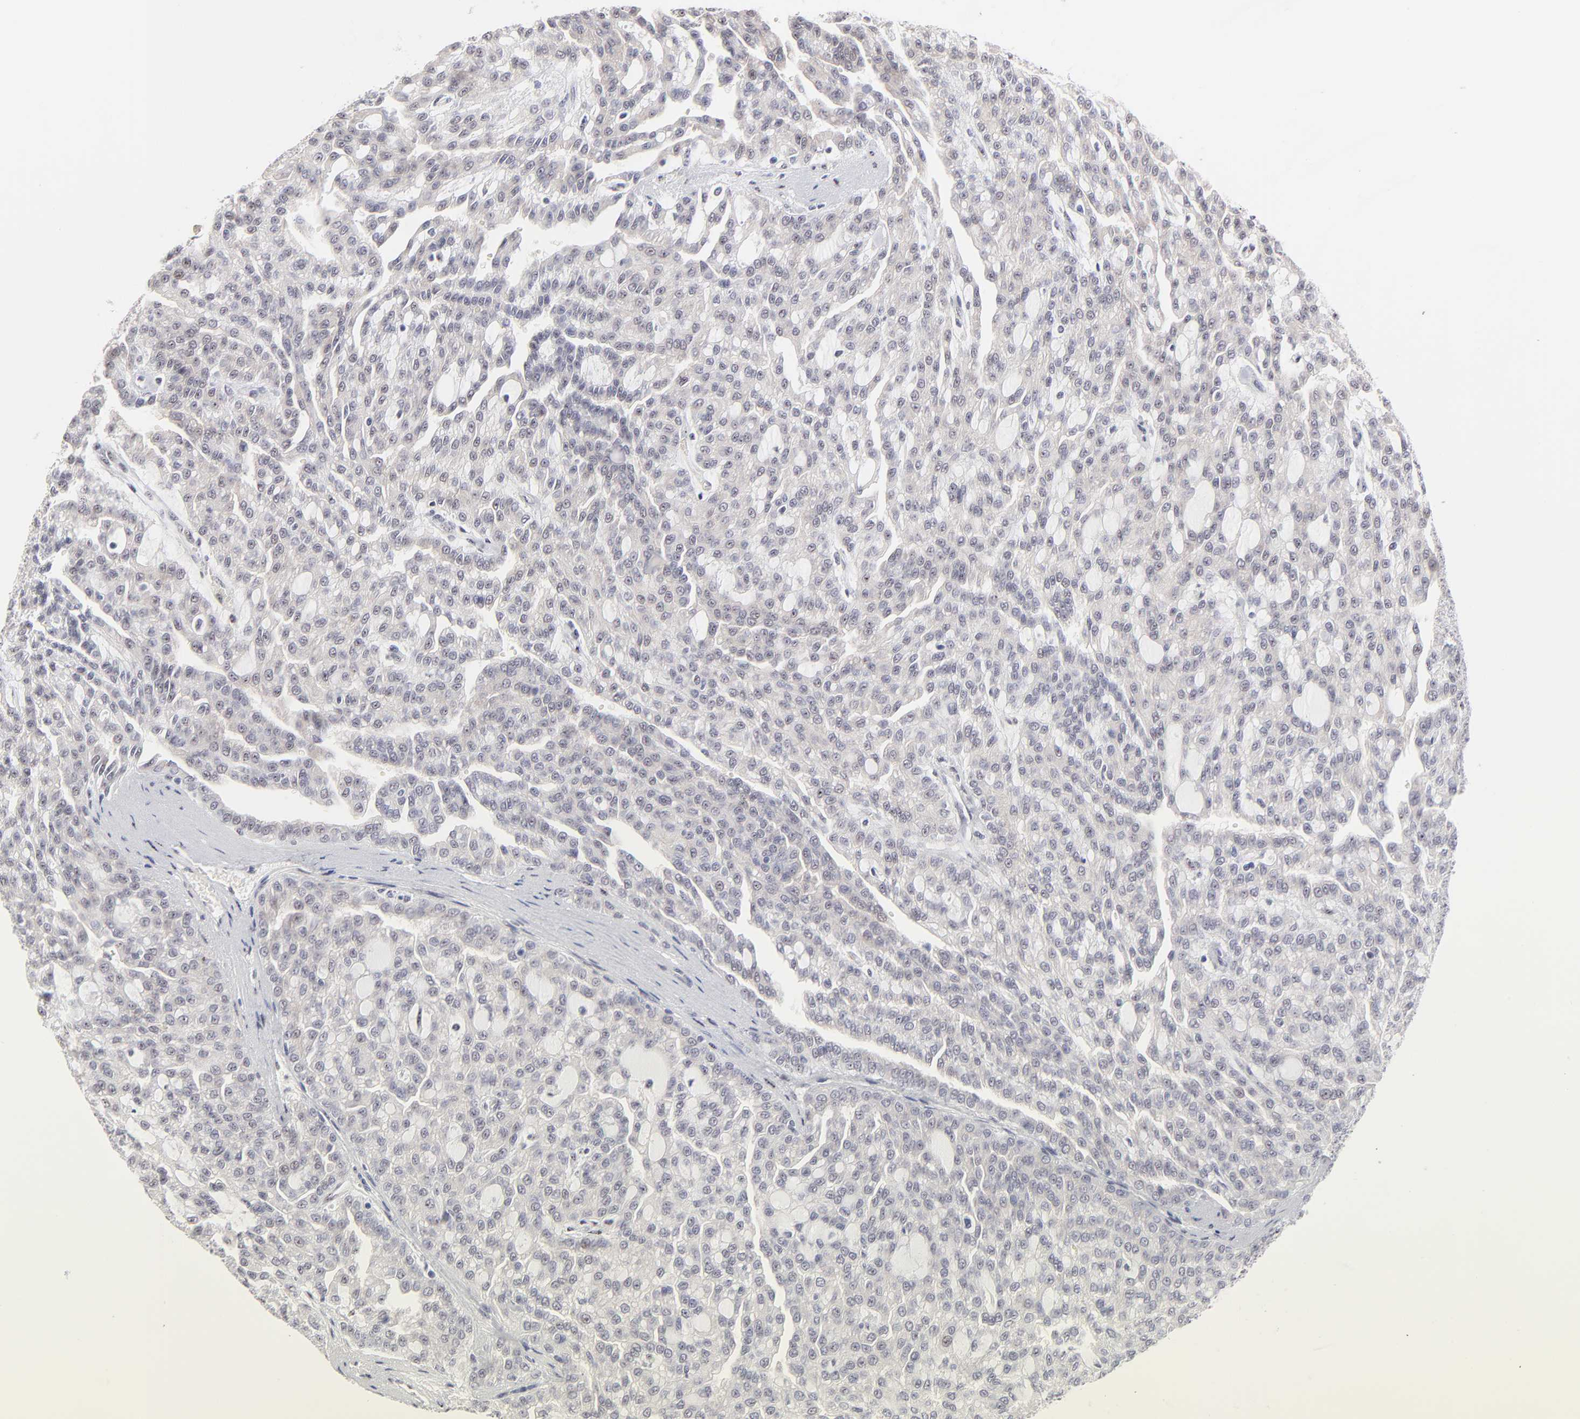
{"staining": {"intensity": "negative", "quantity": "none", "location": "none"}, "tissue": "renal cancer", "cell_type": "Tumor cells", "image_type": "cancer", "snomed": [{"axis": "morphology", "description": "Adenocarcinoma, NOS"}, {"axis": "topography", "description": "Kidney"}], "caption": "Tumor cells show no significant positivity in renal cancer.", "gene": "STAT3", "patient": {"sex": "male", "age": 63}}